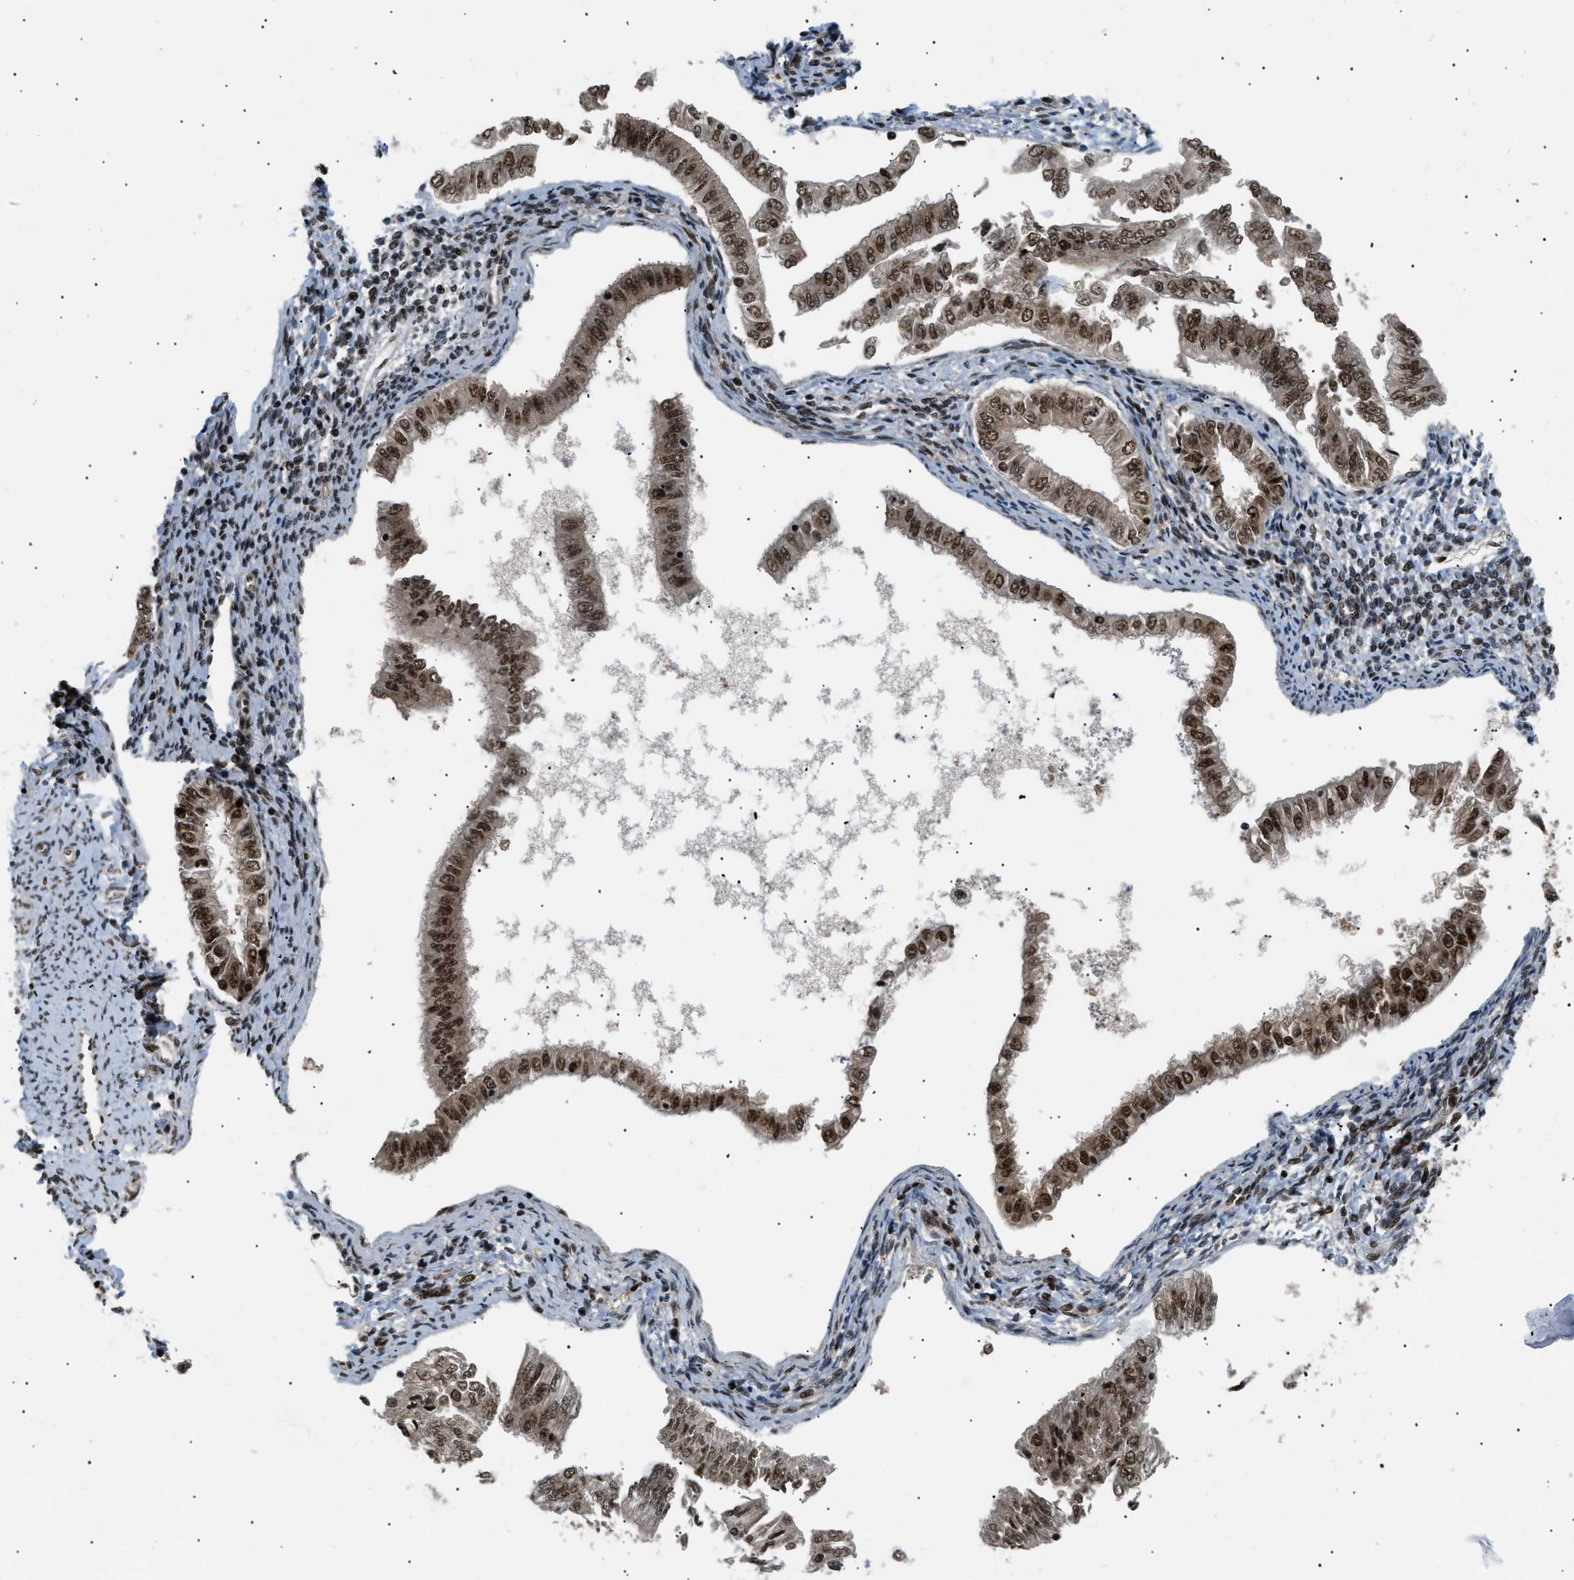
{"staining": {"intensity": "moderate", "quantity": ">75%", "location": "cytoplasmic/membranous,nuclear"}, "tissue": "endometrial cancer", "cell_type": "Tumor cells", "image_type": "cancer", "snomed": [{"axis": "morphology", "description": "Adenocarcinoma, NOS"}, {"axis": "topography", "description": "Endometrium"}], "caption": "Immunohistochemistry (DAB) staining of endometrial cancer displays moderate cytoplasmic/membranous and nuclear protein positivity in about >75% of tumor cells.", "gene": "RBM5", "patient": {"sex": "female", "age": 53}}